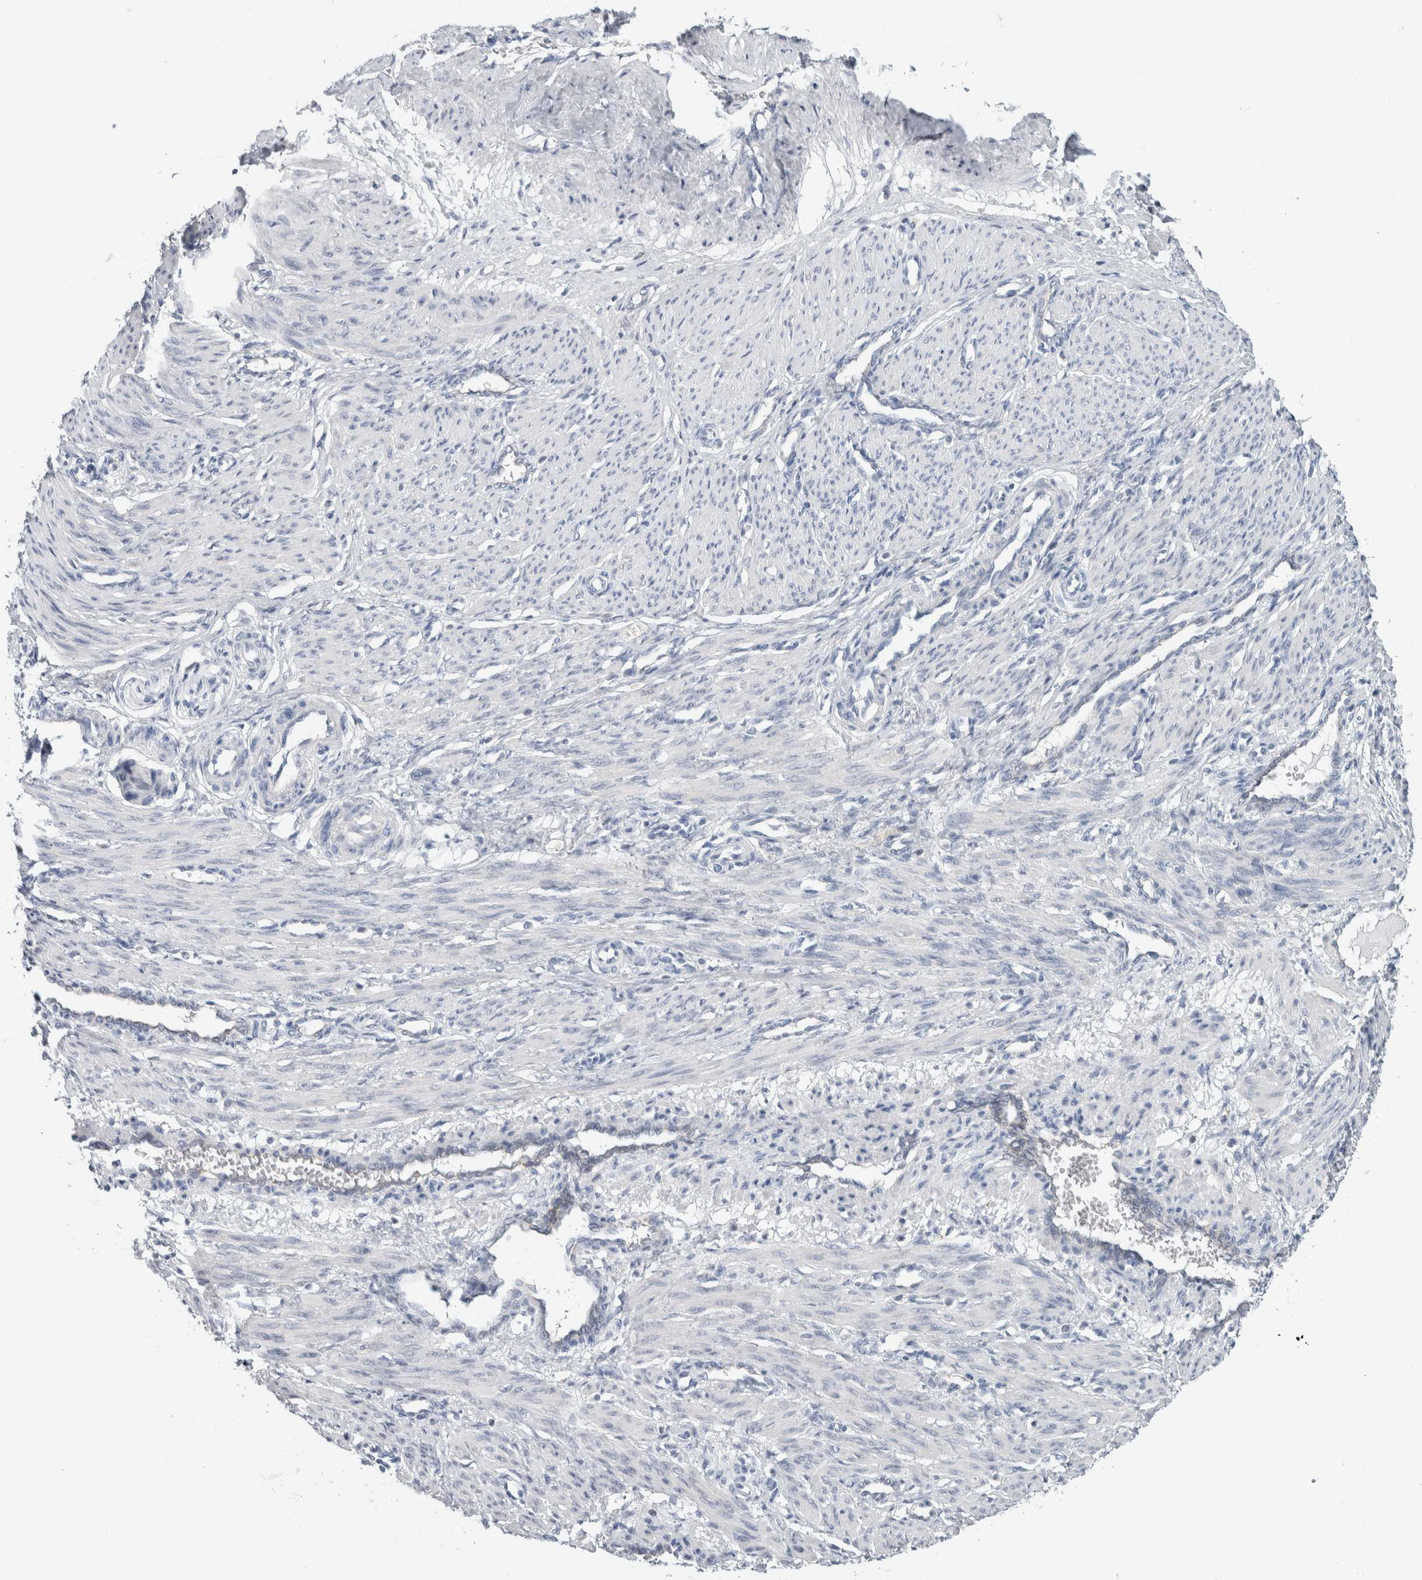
{"staining": {"intensity": "negative", "quantity": "none", "location": "none"}, "tissue": "smooth muscle", "cell_type": "Smooth muscle cells", "image_type": "normal", "snomed": [{"axis": "morphology", "description": "Normal tissue, NOS"}, {"axis": "topography", "description": "Endometrium"}], "caption": "Immunohistochemical staining of normal human smooth muscle displays no significant positivity in smooth muscle cells.", "gene": "CASP6", "patient": {"sex": "female", "age": 33}}